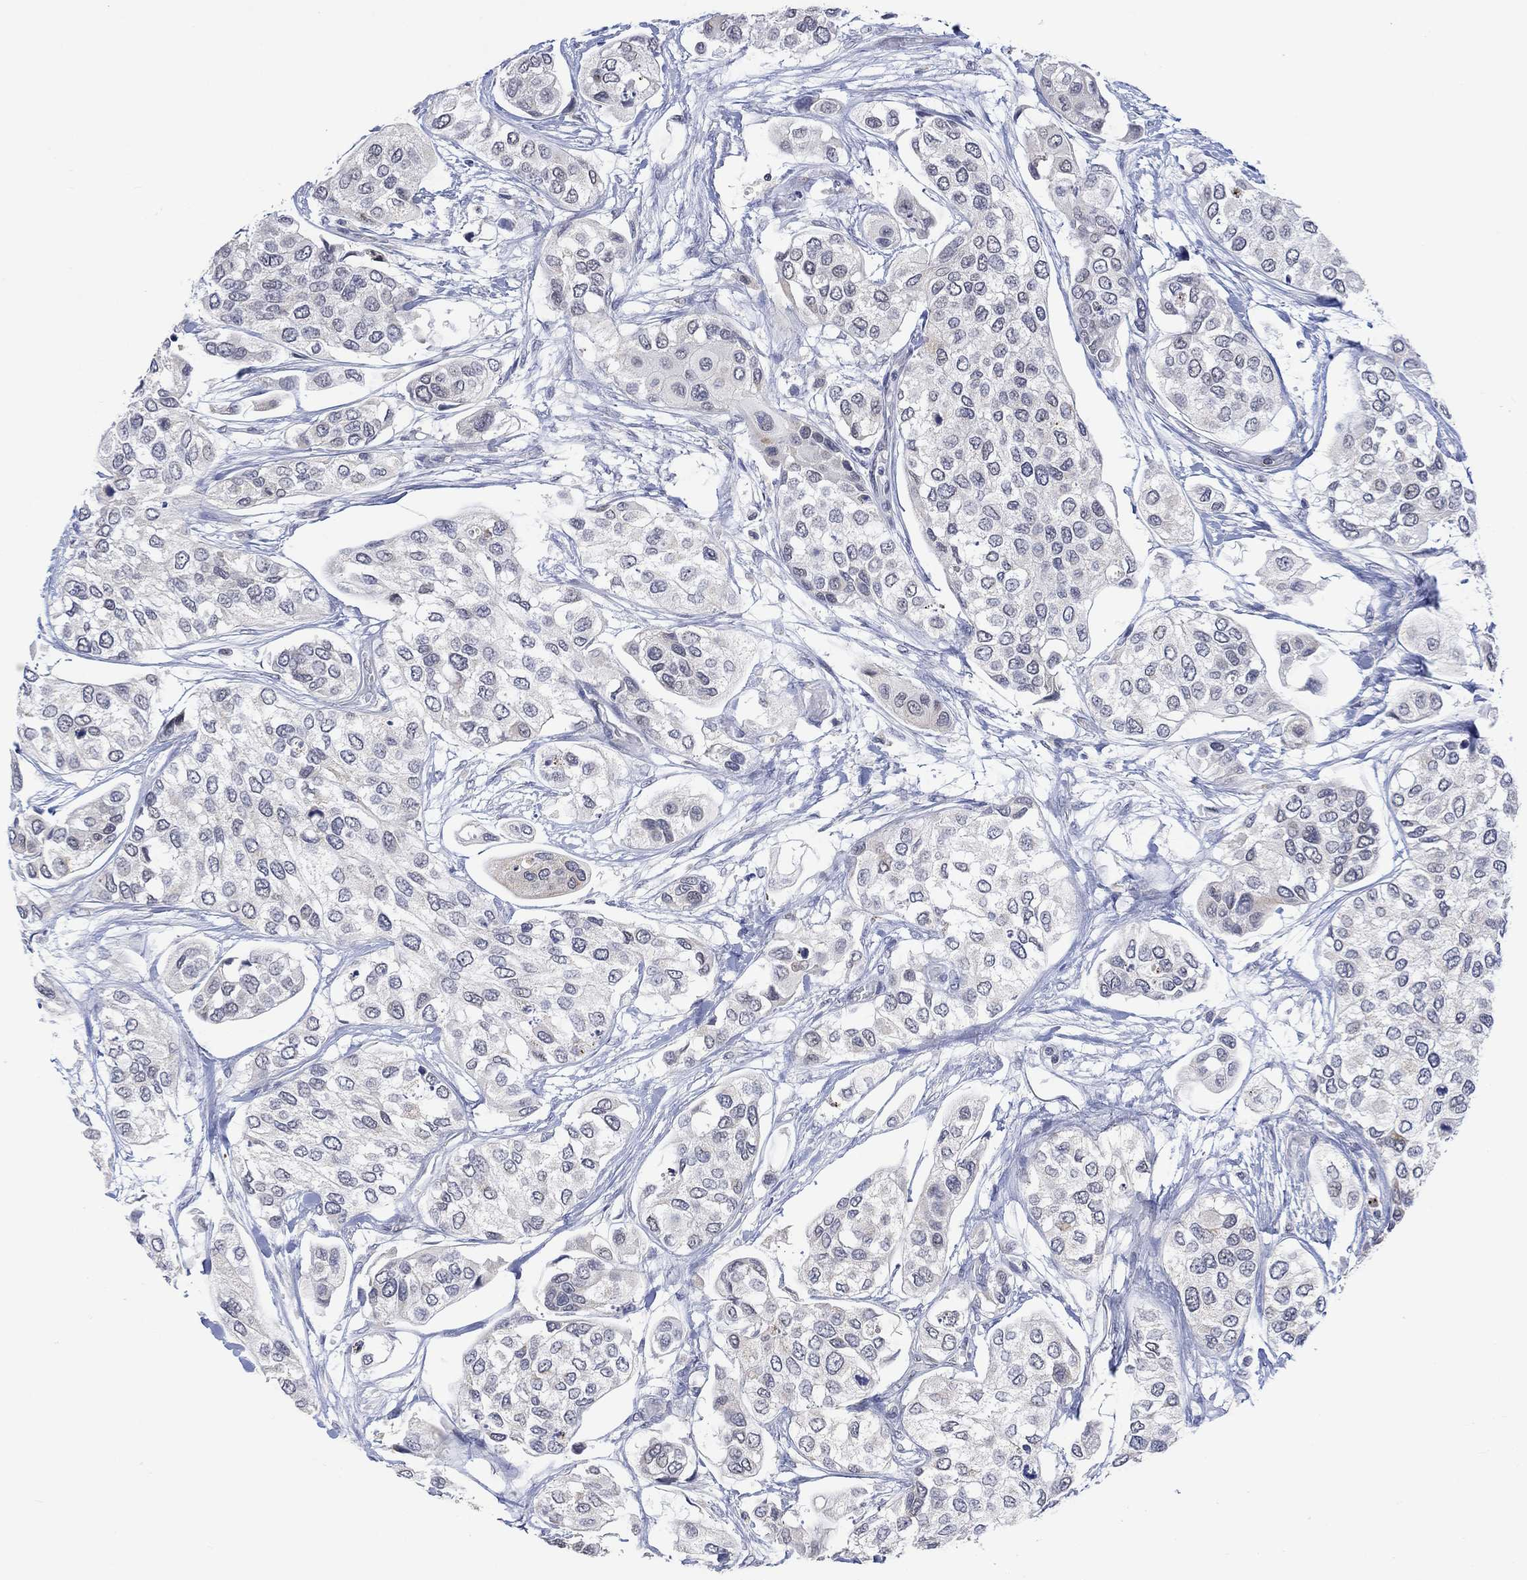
{"staining": {"intensity": "negative", "quantity": "none", "location": "none"}, "tissue": "urothelial cancer", "cell_type": "Tumor cells", "image_type": "cancer", "snomed": [{"axis": "morphology", "description": "Urothelial carcinoma, High grade"}, {"axis": "topography", "description": "Urinary bladder"}], "caption": "Immunohistochemistry image of human high-grade urothelial carcinoma stained for a protein (brown), which exhibits no staining in tumor cells.", "gene": "SLC48A1", "patient": {"sex": "male", "age": 77}}